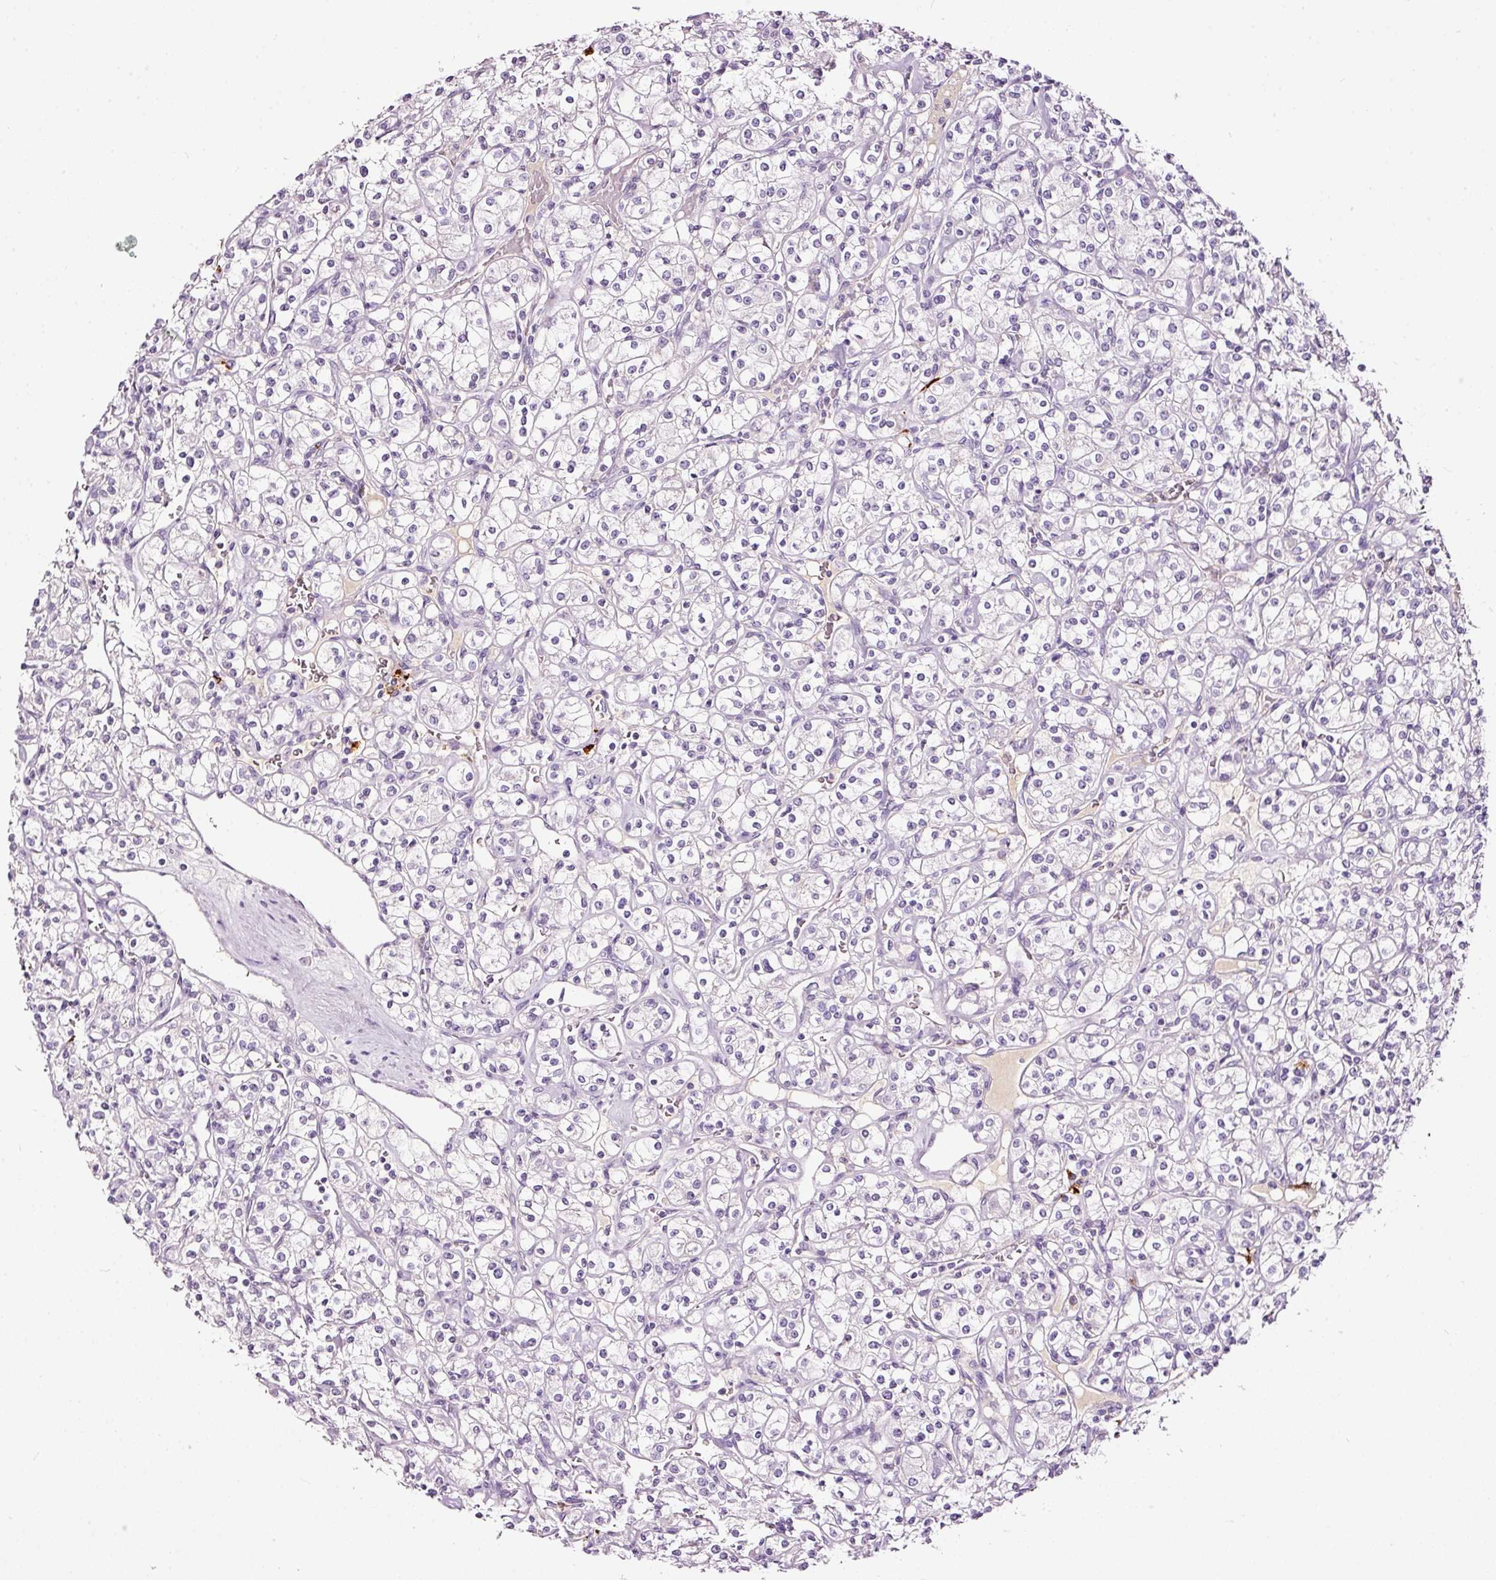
{"staining": {"intensity": "negative", "quantity": "none", "location": "none"}, "tissue": "renal cancer", "cell_type": "Tumor cells", "image_type": "cancer", "snomed": [{"axis": "morphology", "description": "Adenocarcinoma, NOS"}, {"axis": "topography", "description": "Kidney"}], "caption": "High magnification brightfield microscopy of renal cancer stained with DAB (3,3'-diaminobenzidine) (brown) and counterstained with hematoxylin (blue): tumor cells show no significant positivity.", "gene": "LAMP3", "patient": {"sex": "male", "age": 77}}